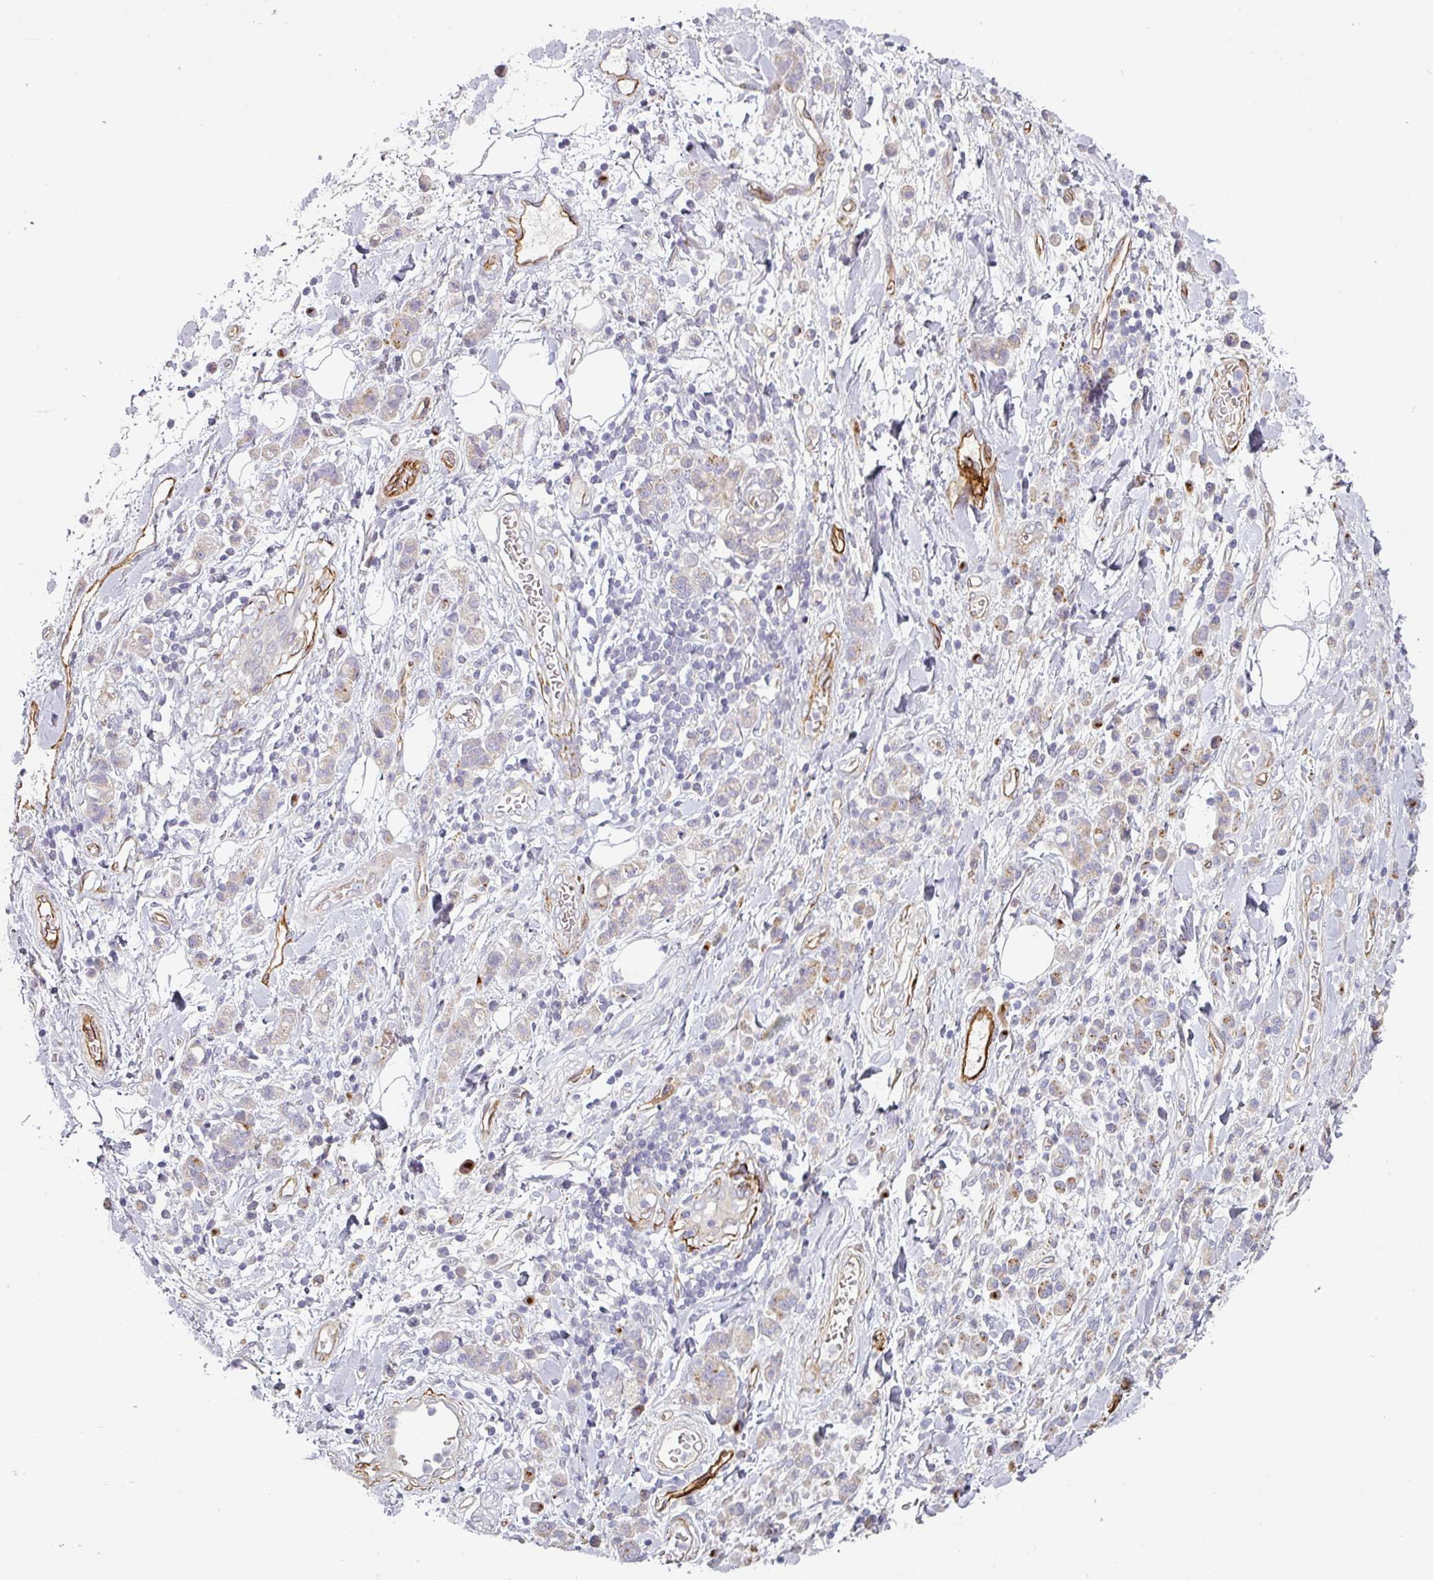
{"staining": {"intensity": "weak", "quantity": "25%-75%", "location": "cytoplasmic/membranous"}, "tissue": "stomach cancer", "cell_type": "Tumor cells", "image_type": "cancer", "snomed": [{"axis": "morphology", "description": "Adenocarcinoma, NOS"}, {"axis": "topography", "description": "Stomach"}], "caption": "Stomach cancer tissue displays weak cytoplasmic/membranous expression in about 25%-75% of tumor cells, visualized by immunohistochemistry.", "gene": "PRODH2", "patient": {"sex": "male", "age": 77}}